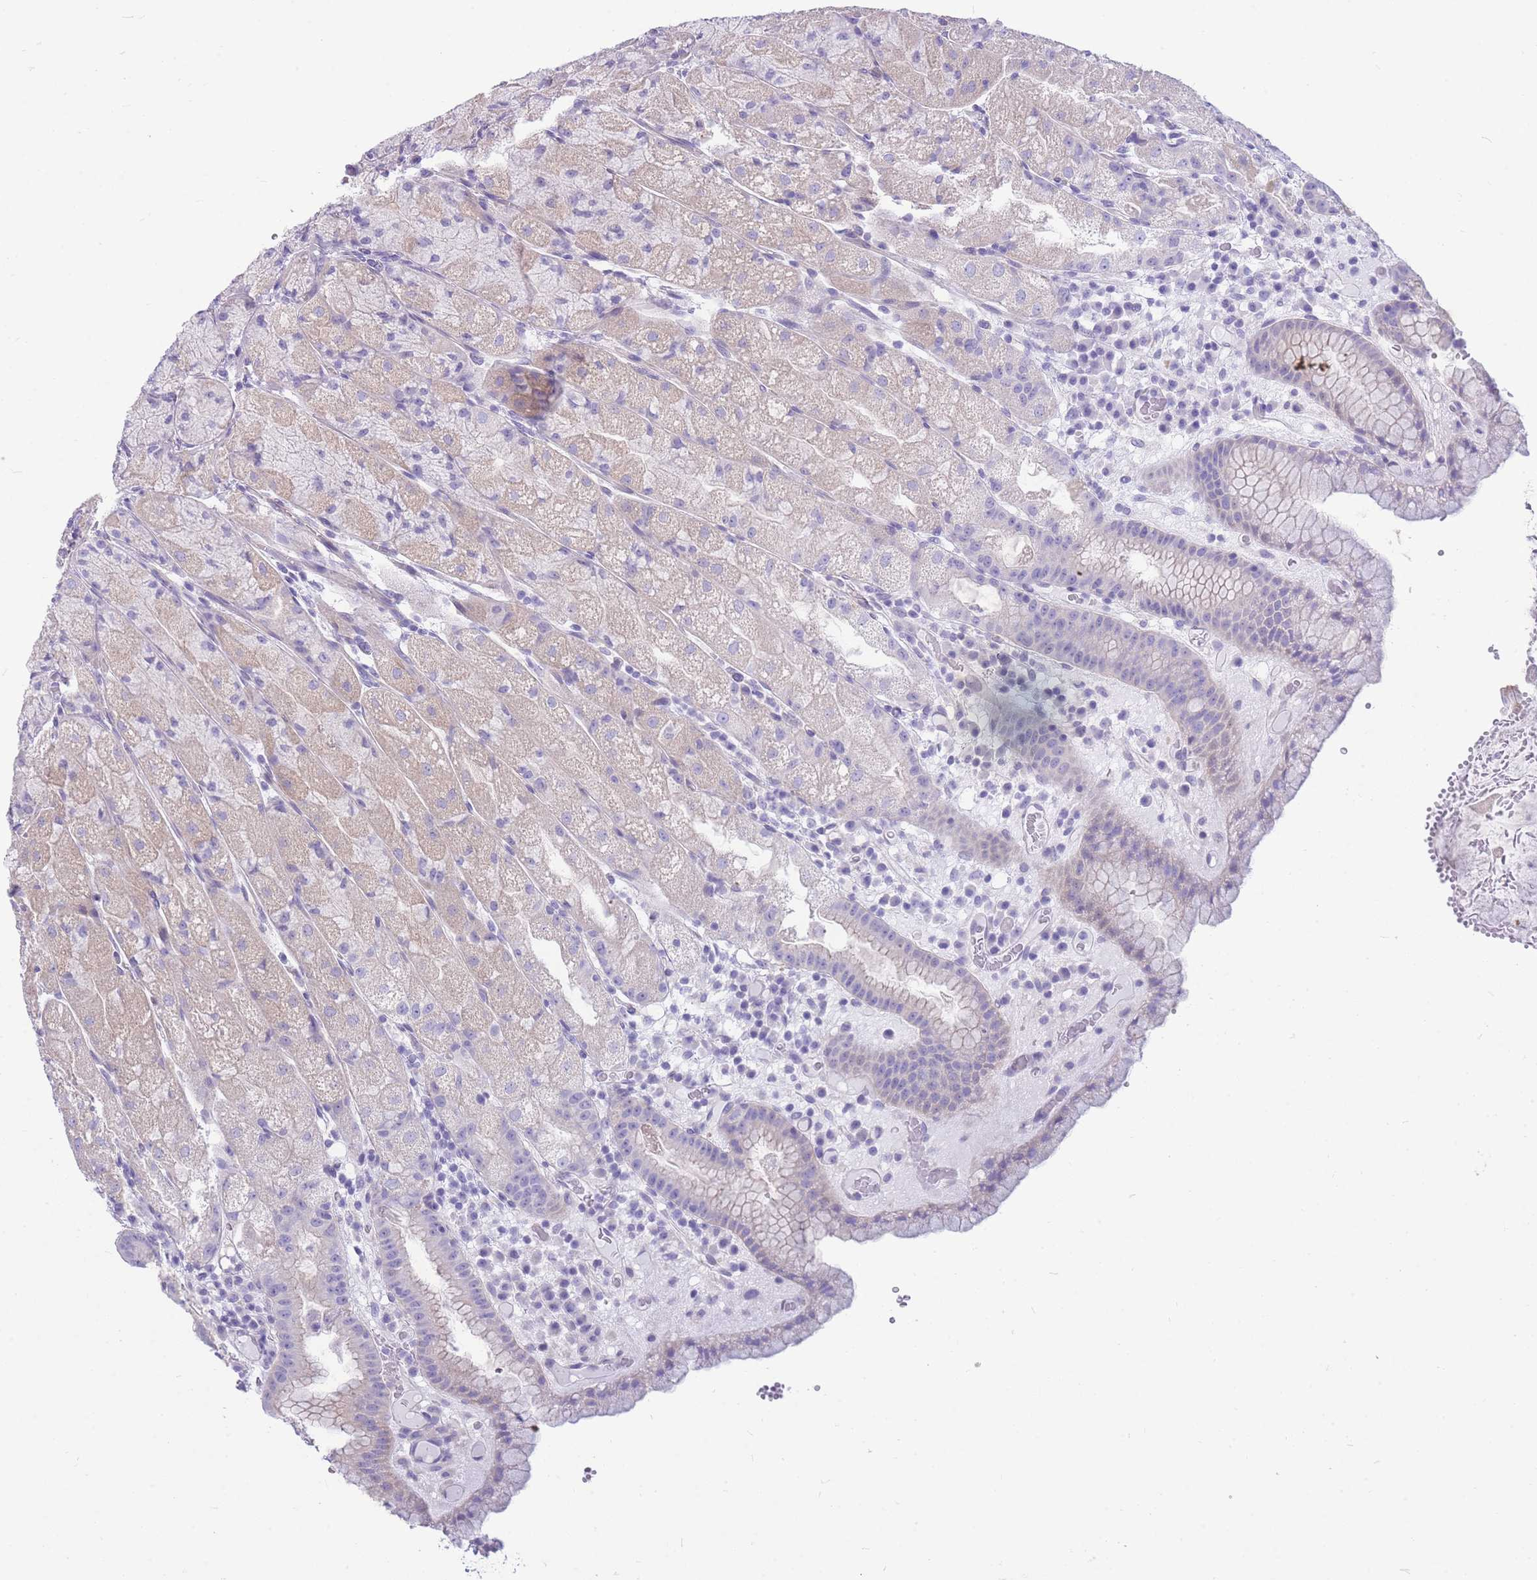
{"staining": {"intensity": "weak", "quantity": "<25%", "location": "cytoplasmic/membranous"}, "tissue": "stomach", "cell_type": "Glandular cells", "image_type": "normal", "snomed": [{"axis": "morphology", "description": "Normal tissue, NOS"}, {"axis": "topography", "description": "Stomach, upper"}], "caption": "Stomach was stained to show a protein in brown. There is no significant staining in glandular cells. (Brightfield microscopy of DAB (3,3'-diaminobenzidine) IHC at high magnification).", "gene": "ZNF311", "patient": {"sex": "male", "age": 52}}